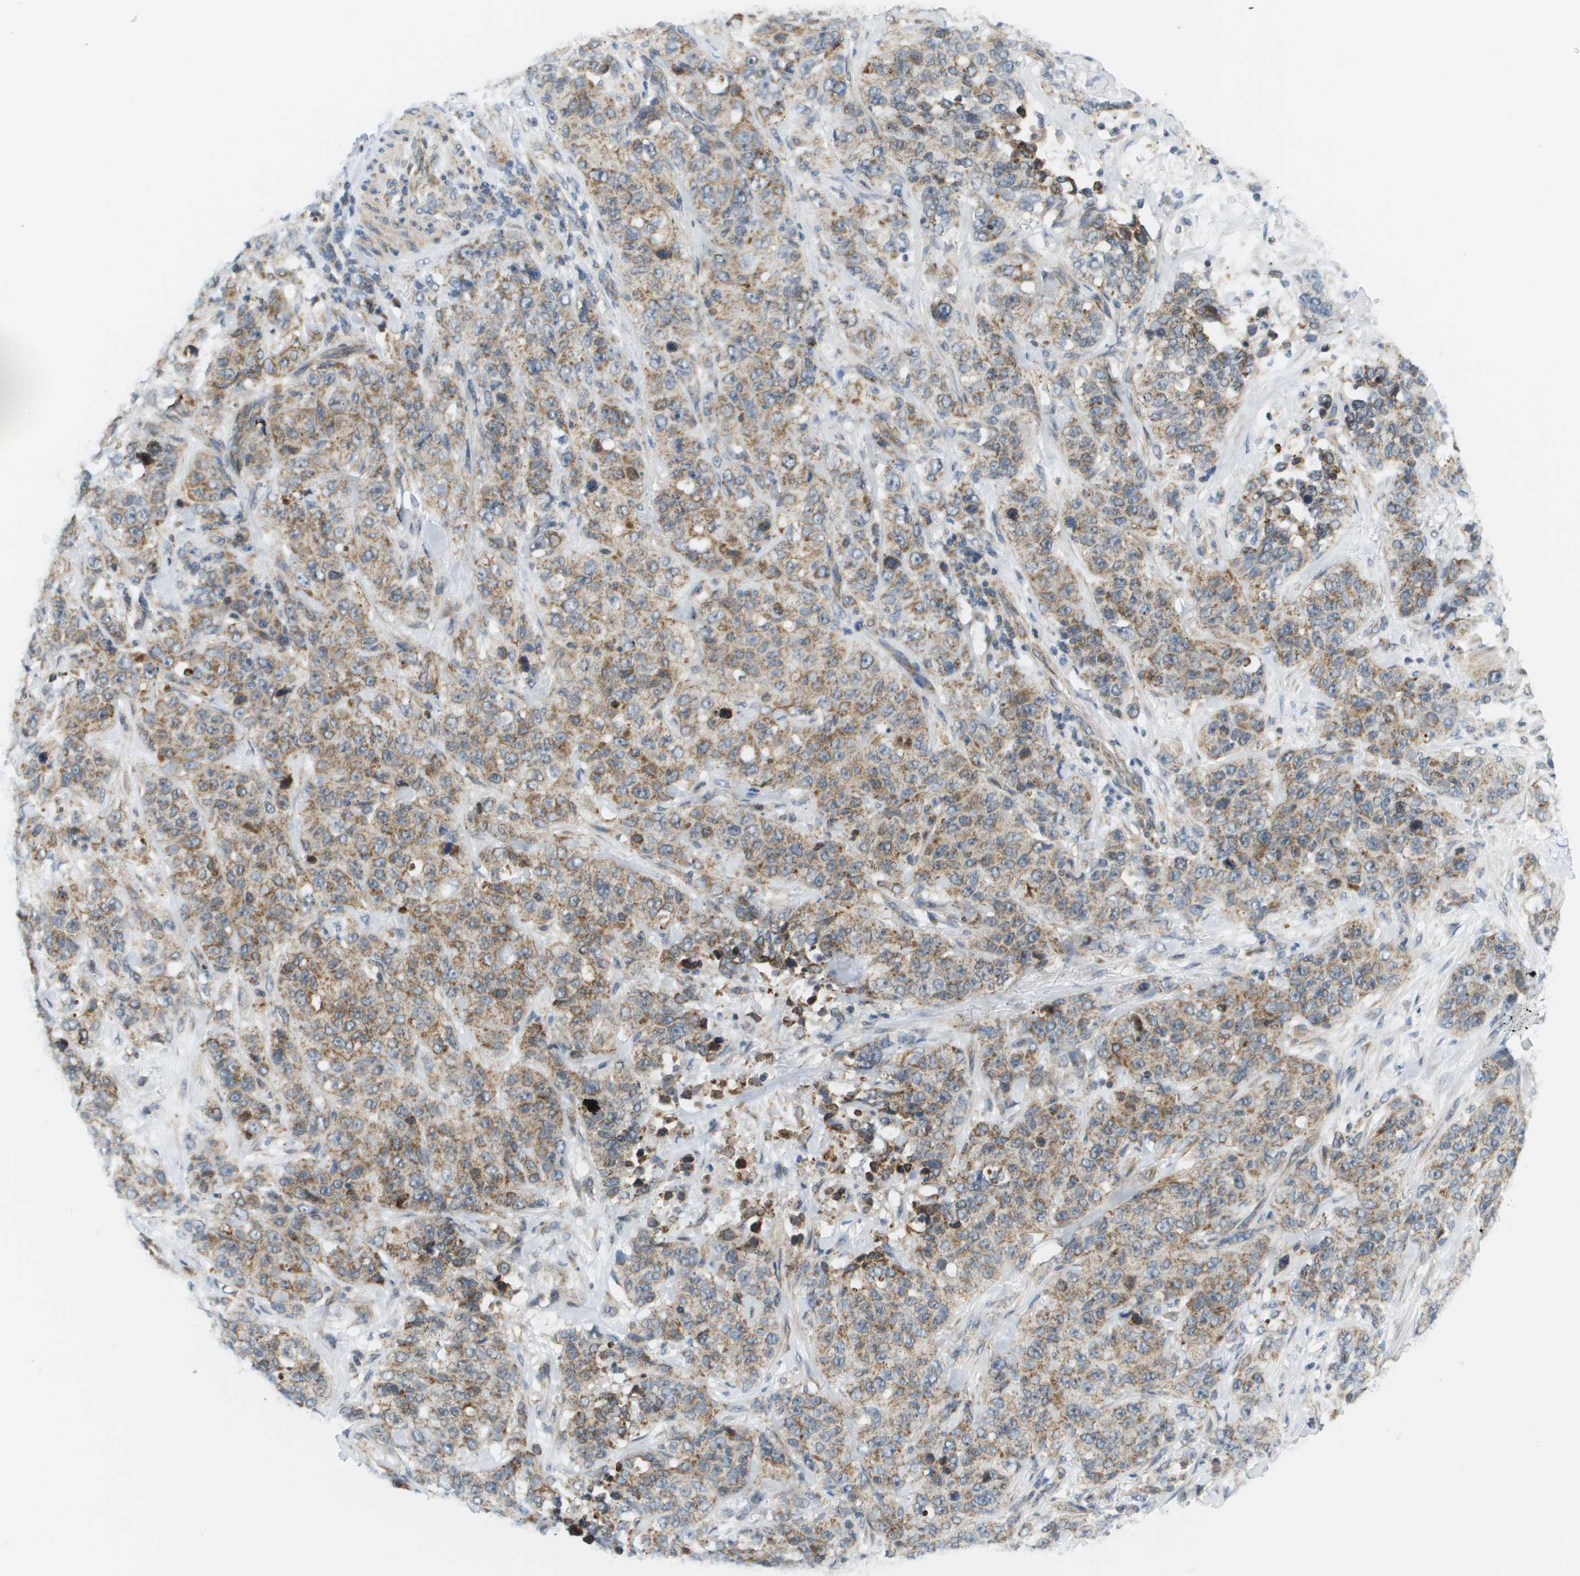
{"staining": {"intensity": "moderate", "quantity": ">75%", "location": "cytoplasmic/membranous"}, "tissue": "stomach cancer", "cell_type": "Tumor cells", "image_type": "cancer", "snomed": [{"axis": "morphology", "description": "Adenocarcinoma, NOS"}, {"axis": "topography", "description": "Stomach"}], "caption": "Stomach adenocarcinoma stained with a brown dye demonstrates moderate cytoplasmic/membranous positive staining in about >75% of tumor cells.", "gene": "KRT23", "patient": {"sex": "male", "age": 48}}